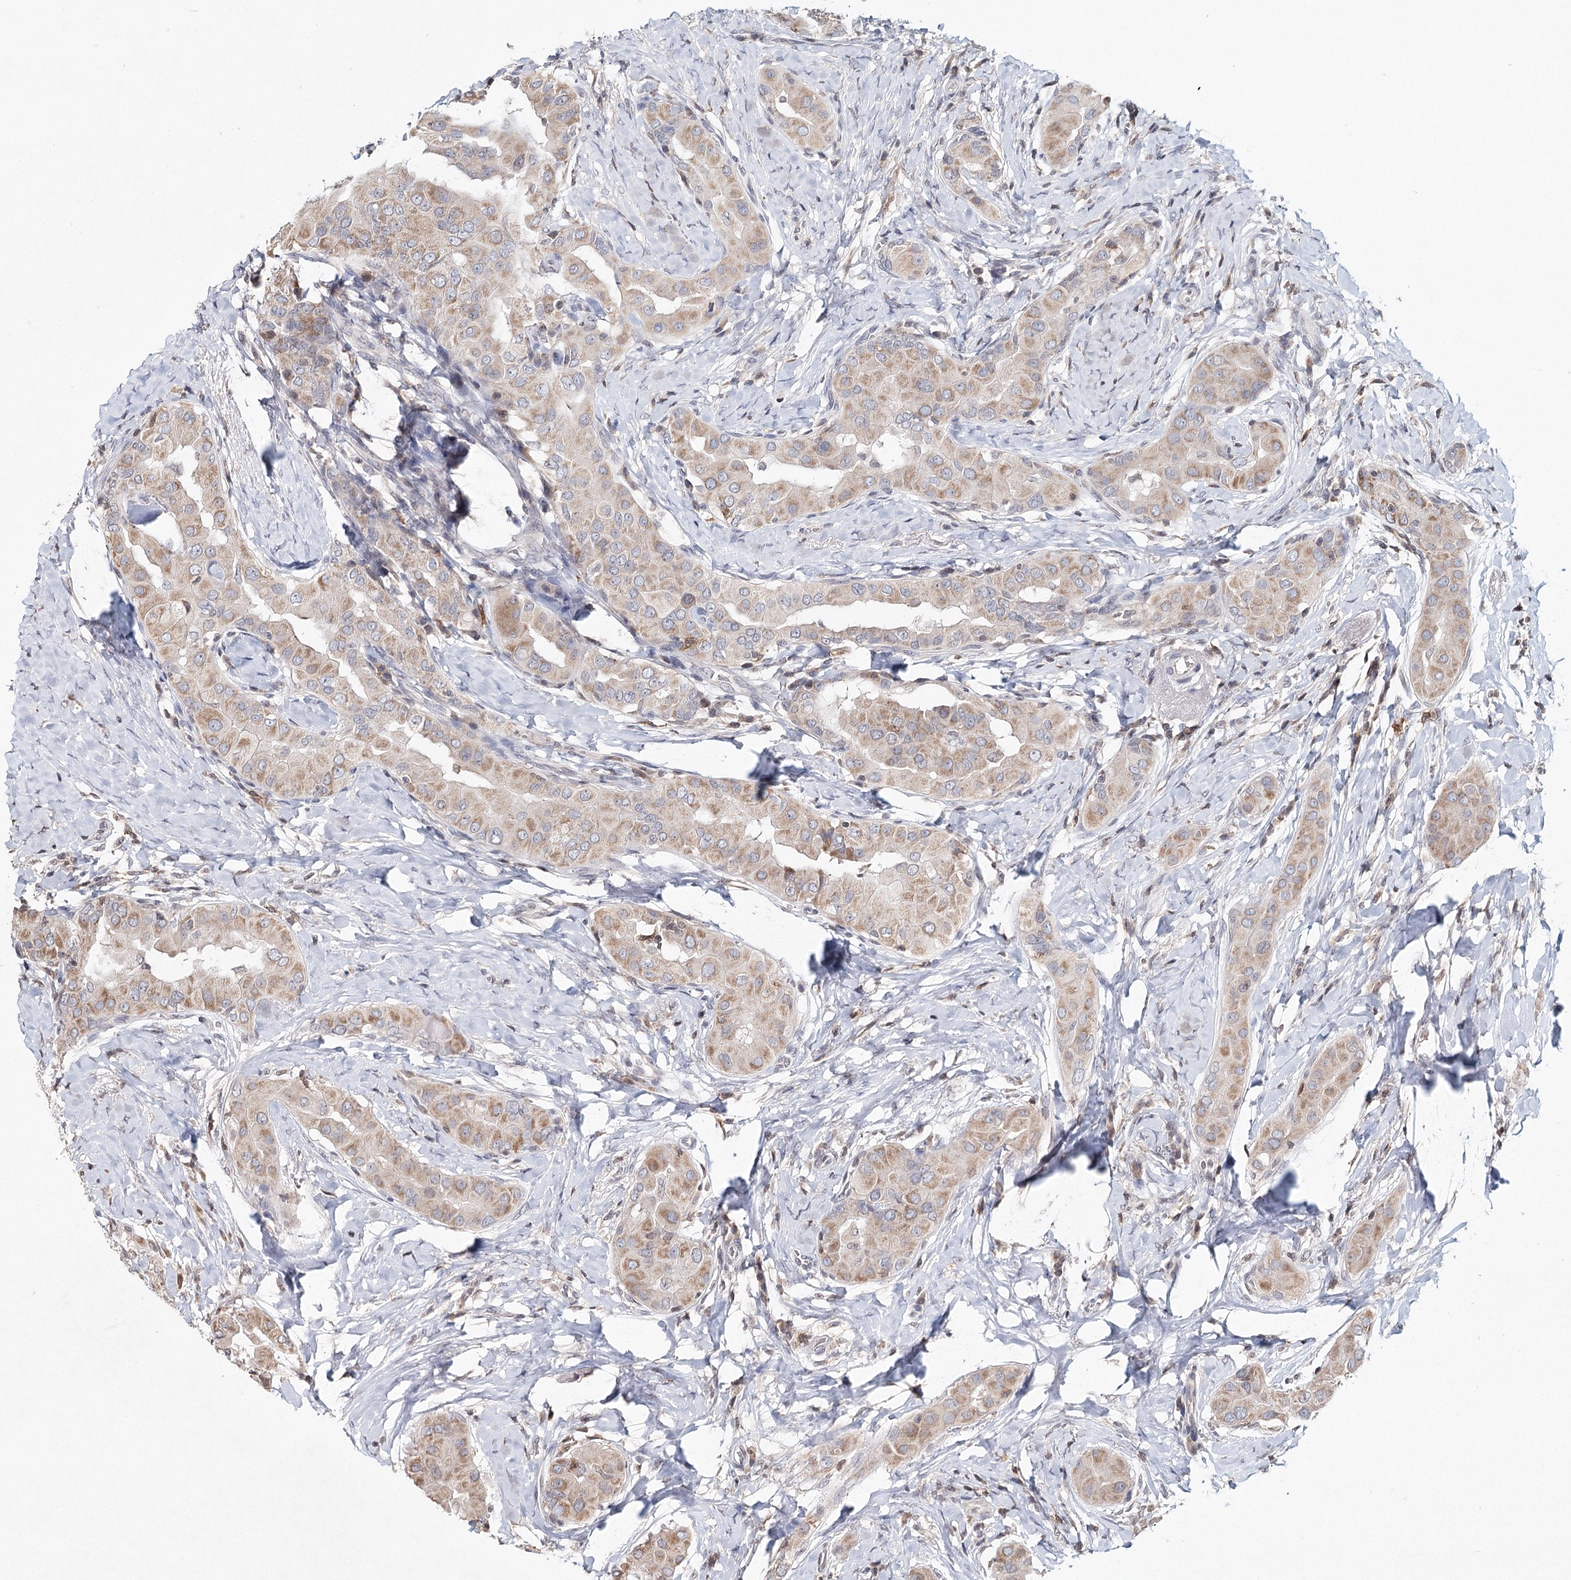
{"staining": {"intensity": "moderate", "quantity": ">75%", "location": "cytoplasmic/membranous"}, "tissue": "thyroid cancer", "cell_type": "Tumor cells", "image_type": "cancer", "snomed": [{"axis": "morphology", "description": "Papillary adenocarcinoma, NOS"}, {"axis": "topography", "description": "Thyroid gland"}], "caption": "Immunohistochemical staining of human papillary adenocarcinoma (thyroid) displays medium levels of moderate cytoplasmic/membranous positivity in approximately >75% of tumor cells.", "gene": "ICOS", "patient": {"sex": "male", "age": 33}}